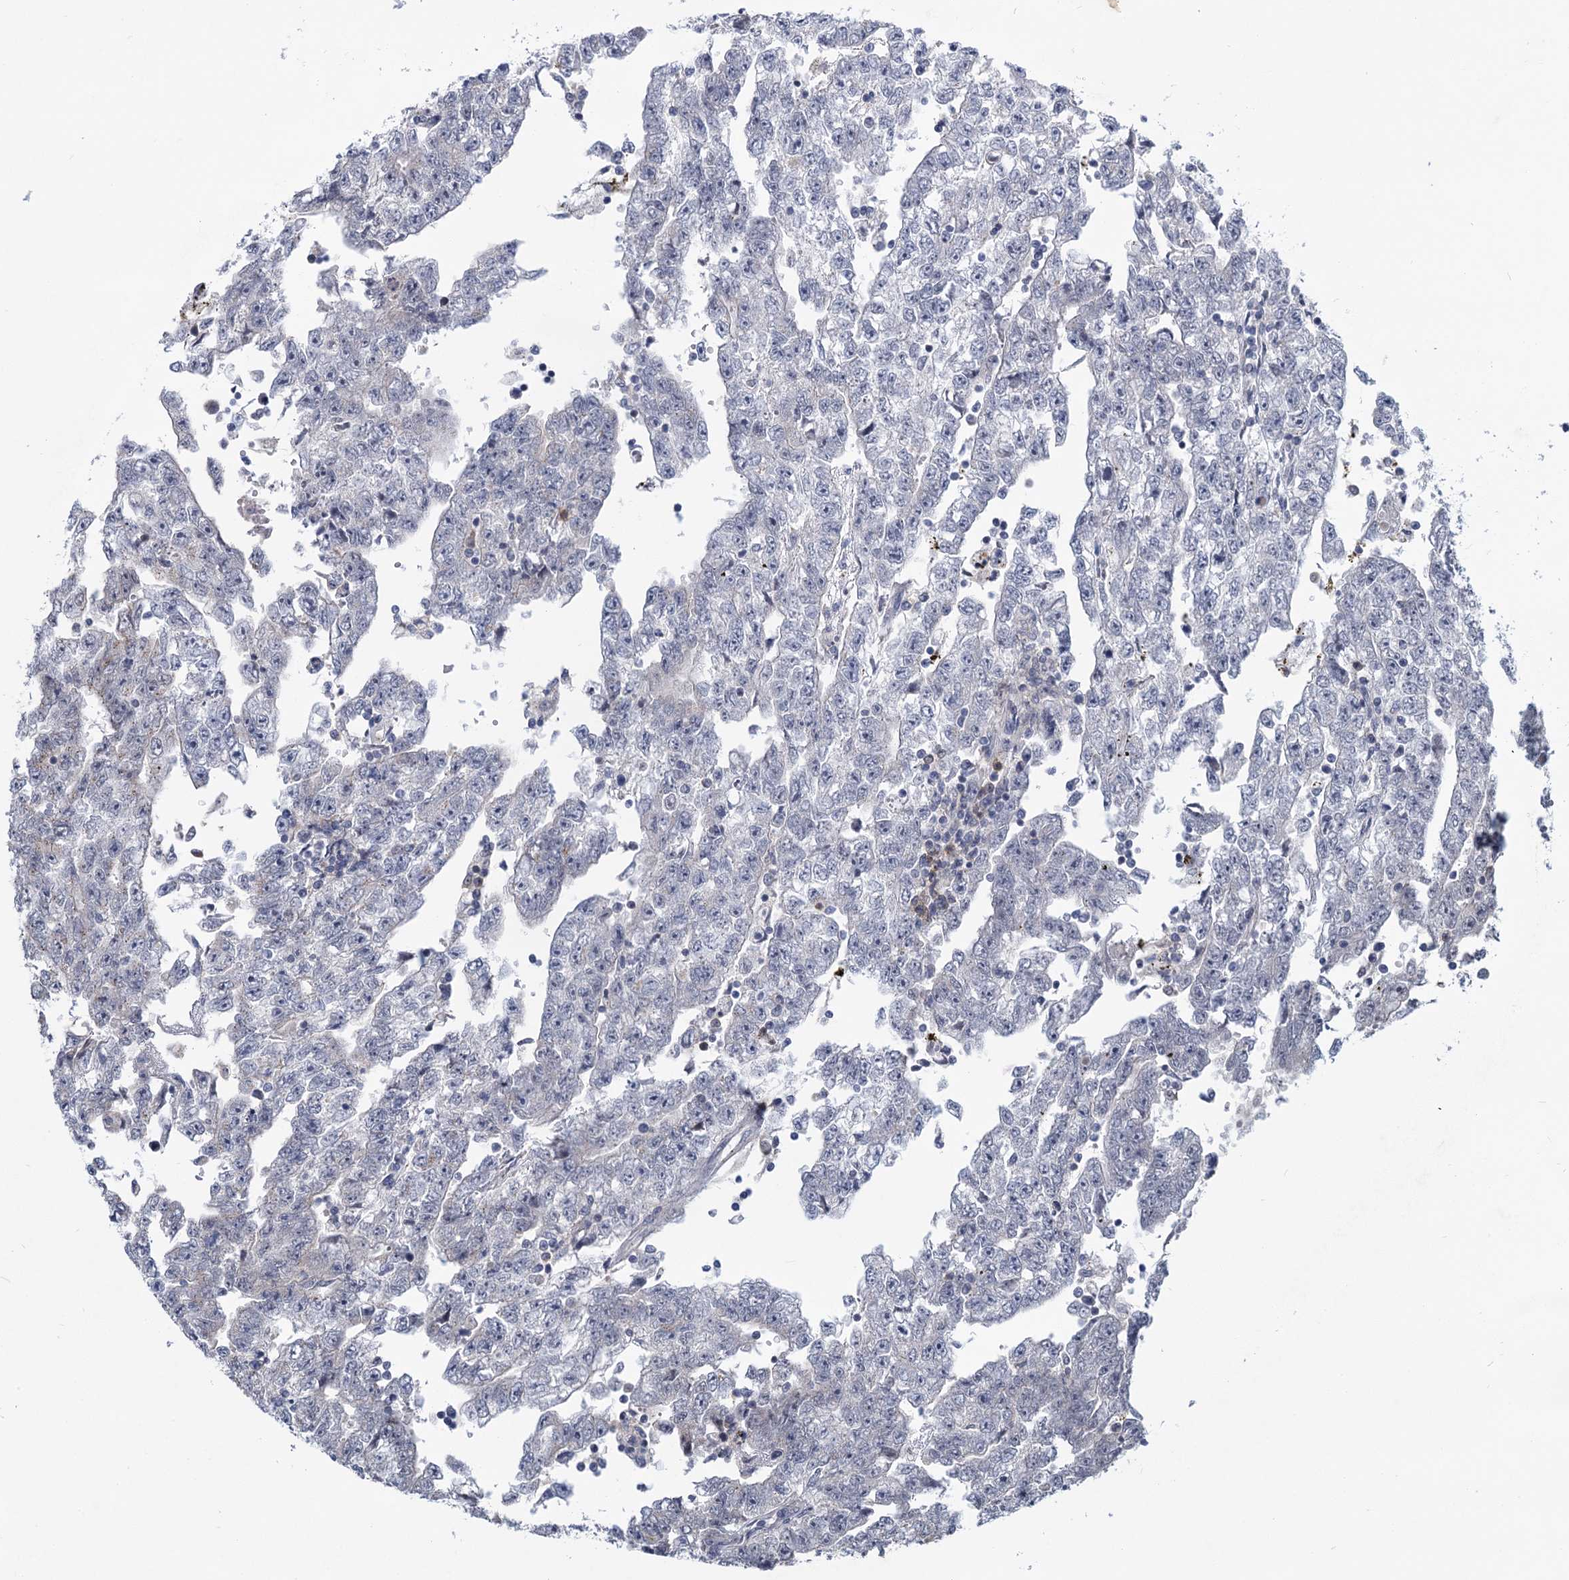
{"staining": {"intensity": "negative", "quantity": "none", "location": "none"}, "tissue": "testis cancer", "cell_type": "Tumor cells", "image_type": "cancer", "snomed": [{"axis": "morphology", "description": "Carcinoma, Embryonal, NOS"}, {"axis": "topography", "description": "Testis"}], "caption": "Immunohistochemistry (IHC) of embryonal carcinoma (testis) shows no positivity in tumor cells.", "gene": "STAP1", "patient": {"sex": "male", "age": 25}}